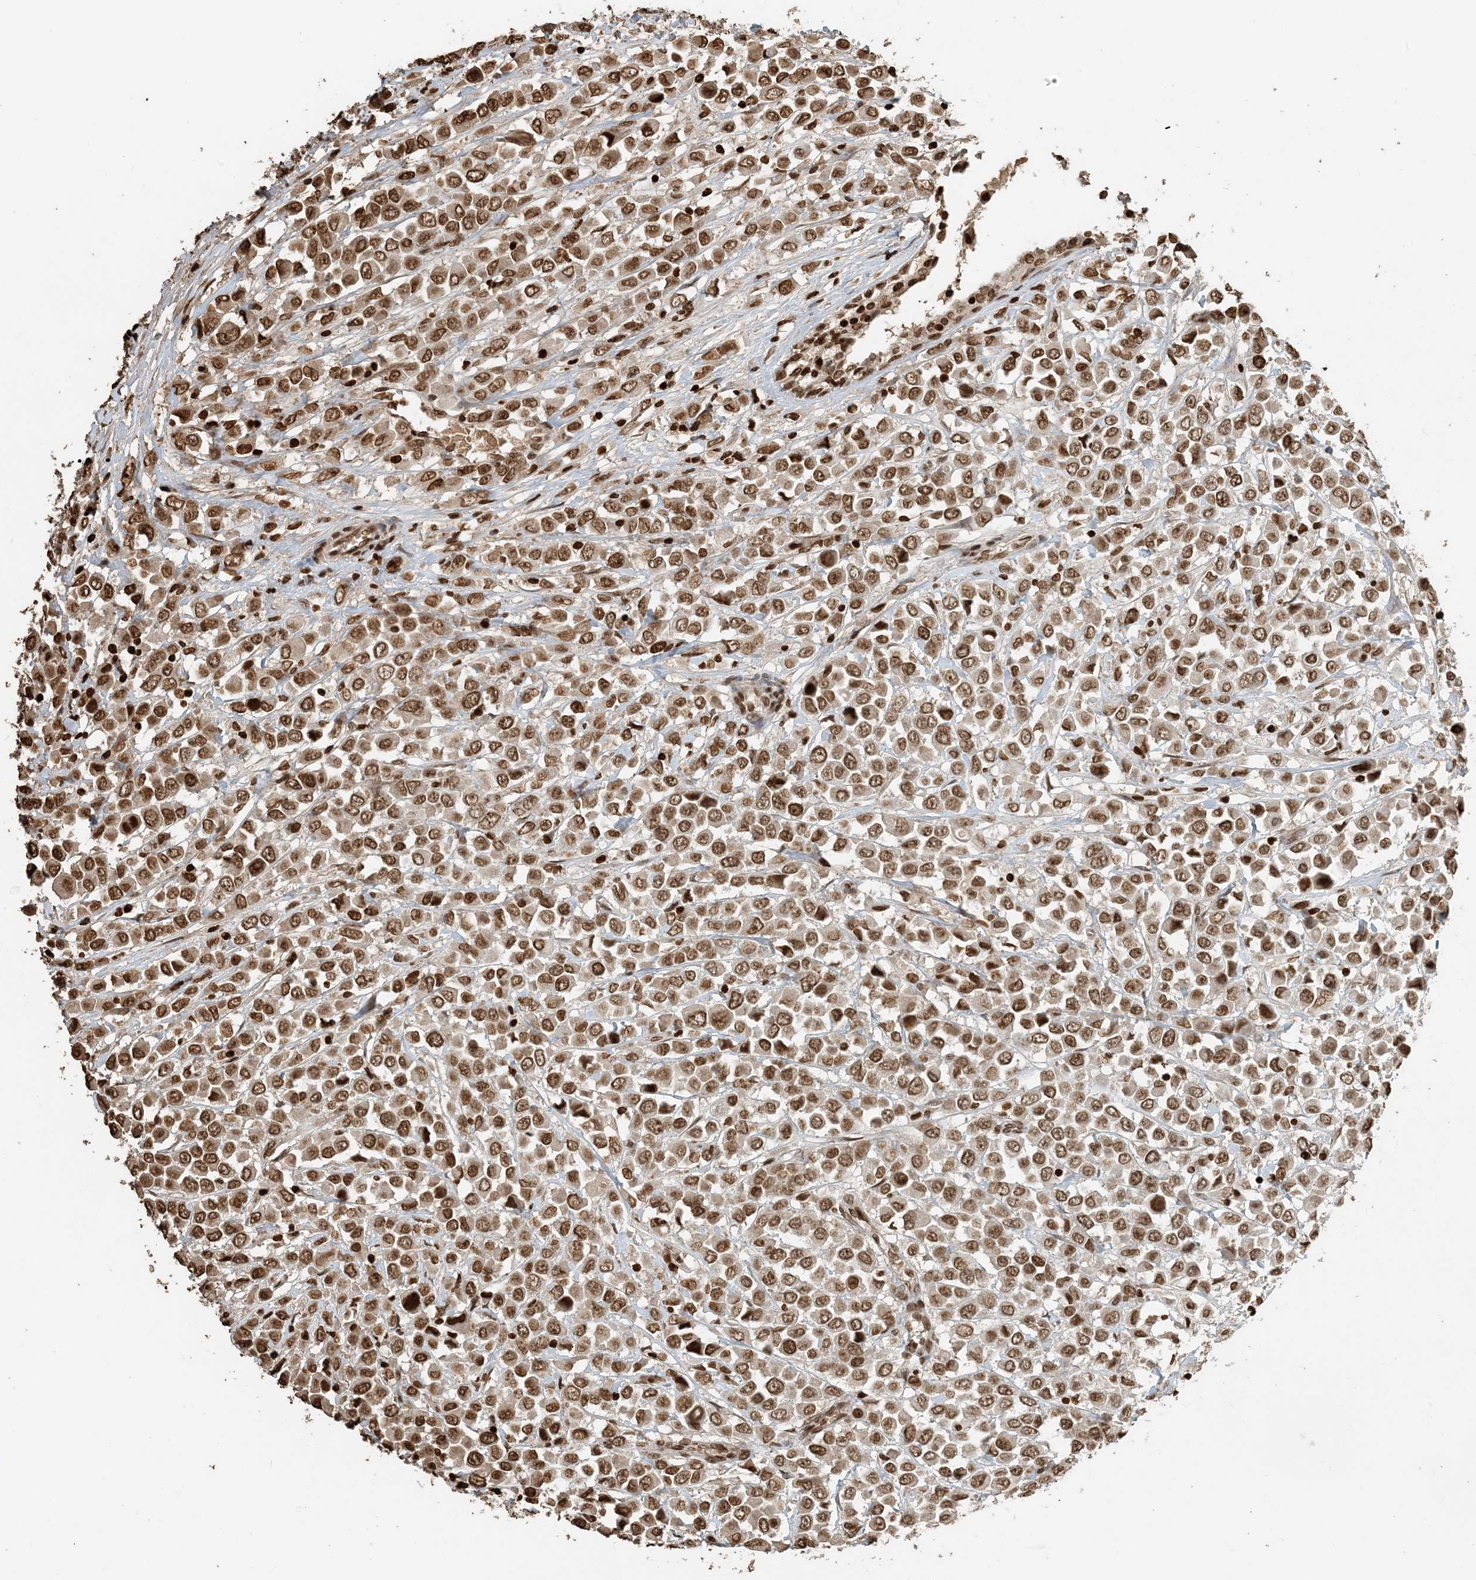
{"staining": {"intensity": "moderate", "quantity": ">75%", "location": "nuclear"}, "tissue": "breast cancer", "cell_type": "Tumor cells", "image_type": "cancer", "snomed": [{"axis": "morphology", "description": "Duct carcinoma"}, {"axis": "topography", "description": "Breast"}], "caption": "A histopathology image of breast cancer stained for a protein shows moderate nuclear brown staining in tumor cells.", "gene": "H3-3B", "patient": {"sex": "female", "age": 61}}